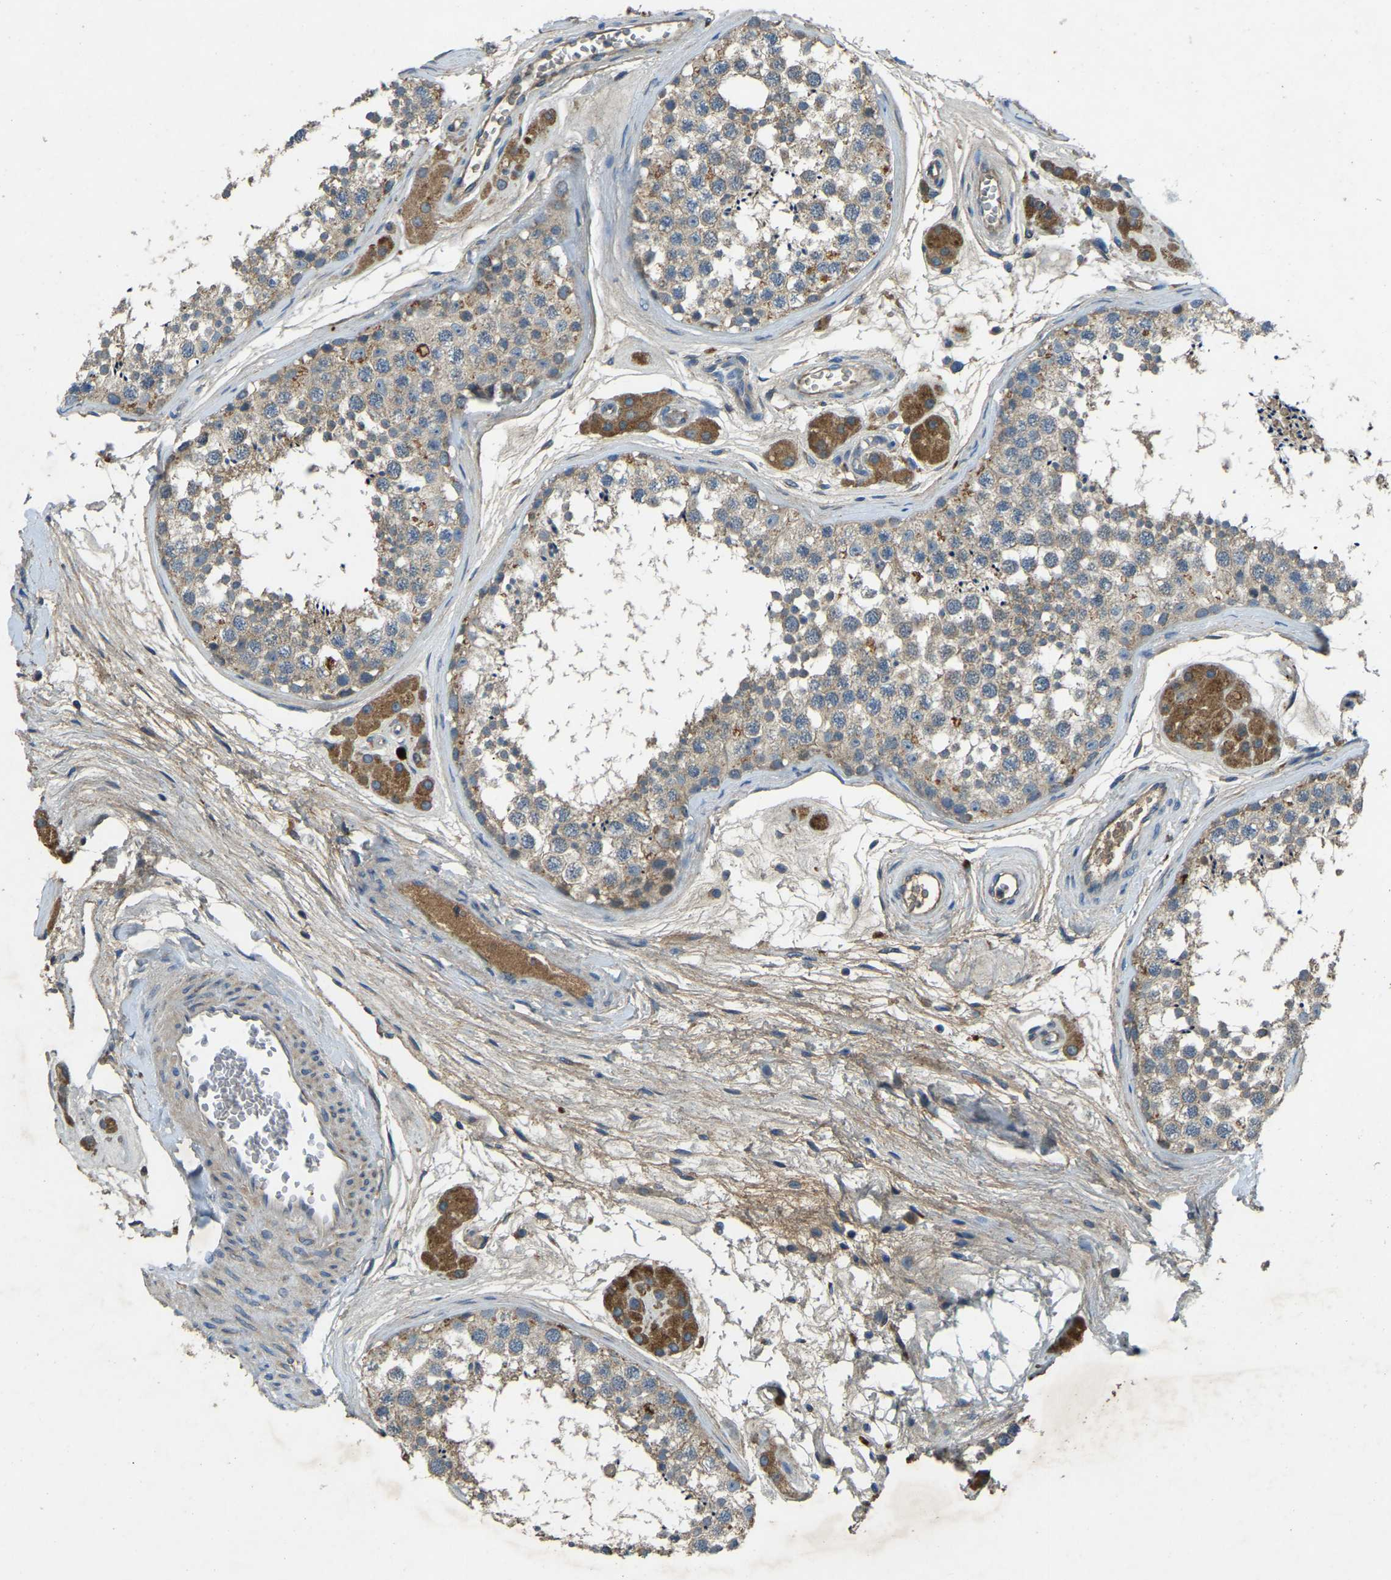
{"staining": {"intensity": "weak", "quantity": "25%-75%", "location": "cytoplasmic/membranous"}, "tissue": "testis", "cell_type": "Cells in seminiferous ducts", "image_type": "normal", "snomed": [{"axis": "morphology", "description": "Normal tissue, NOS"}, {"axis": "topography", "description": "Testis"}], "caption": "Immunohistochemistry image of benign testis: human testis stained using immunohistochemistry reveals low levels of weak protein expression localized specifically in the cytoplasmic/membranous of cells in seminiferous ducts, appearing as a cytoplasmic/membranous brown color.", "gene": "ATP8B1", "patient": {"sex": "male", "age": 56}}